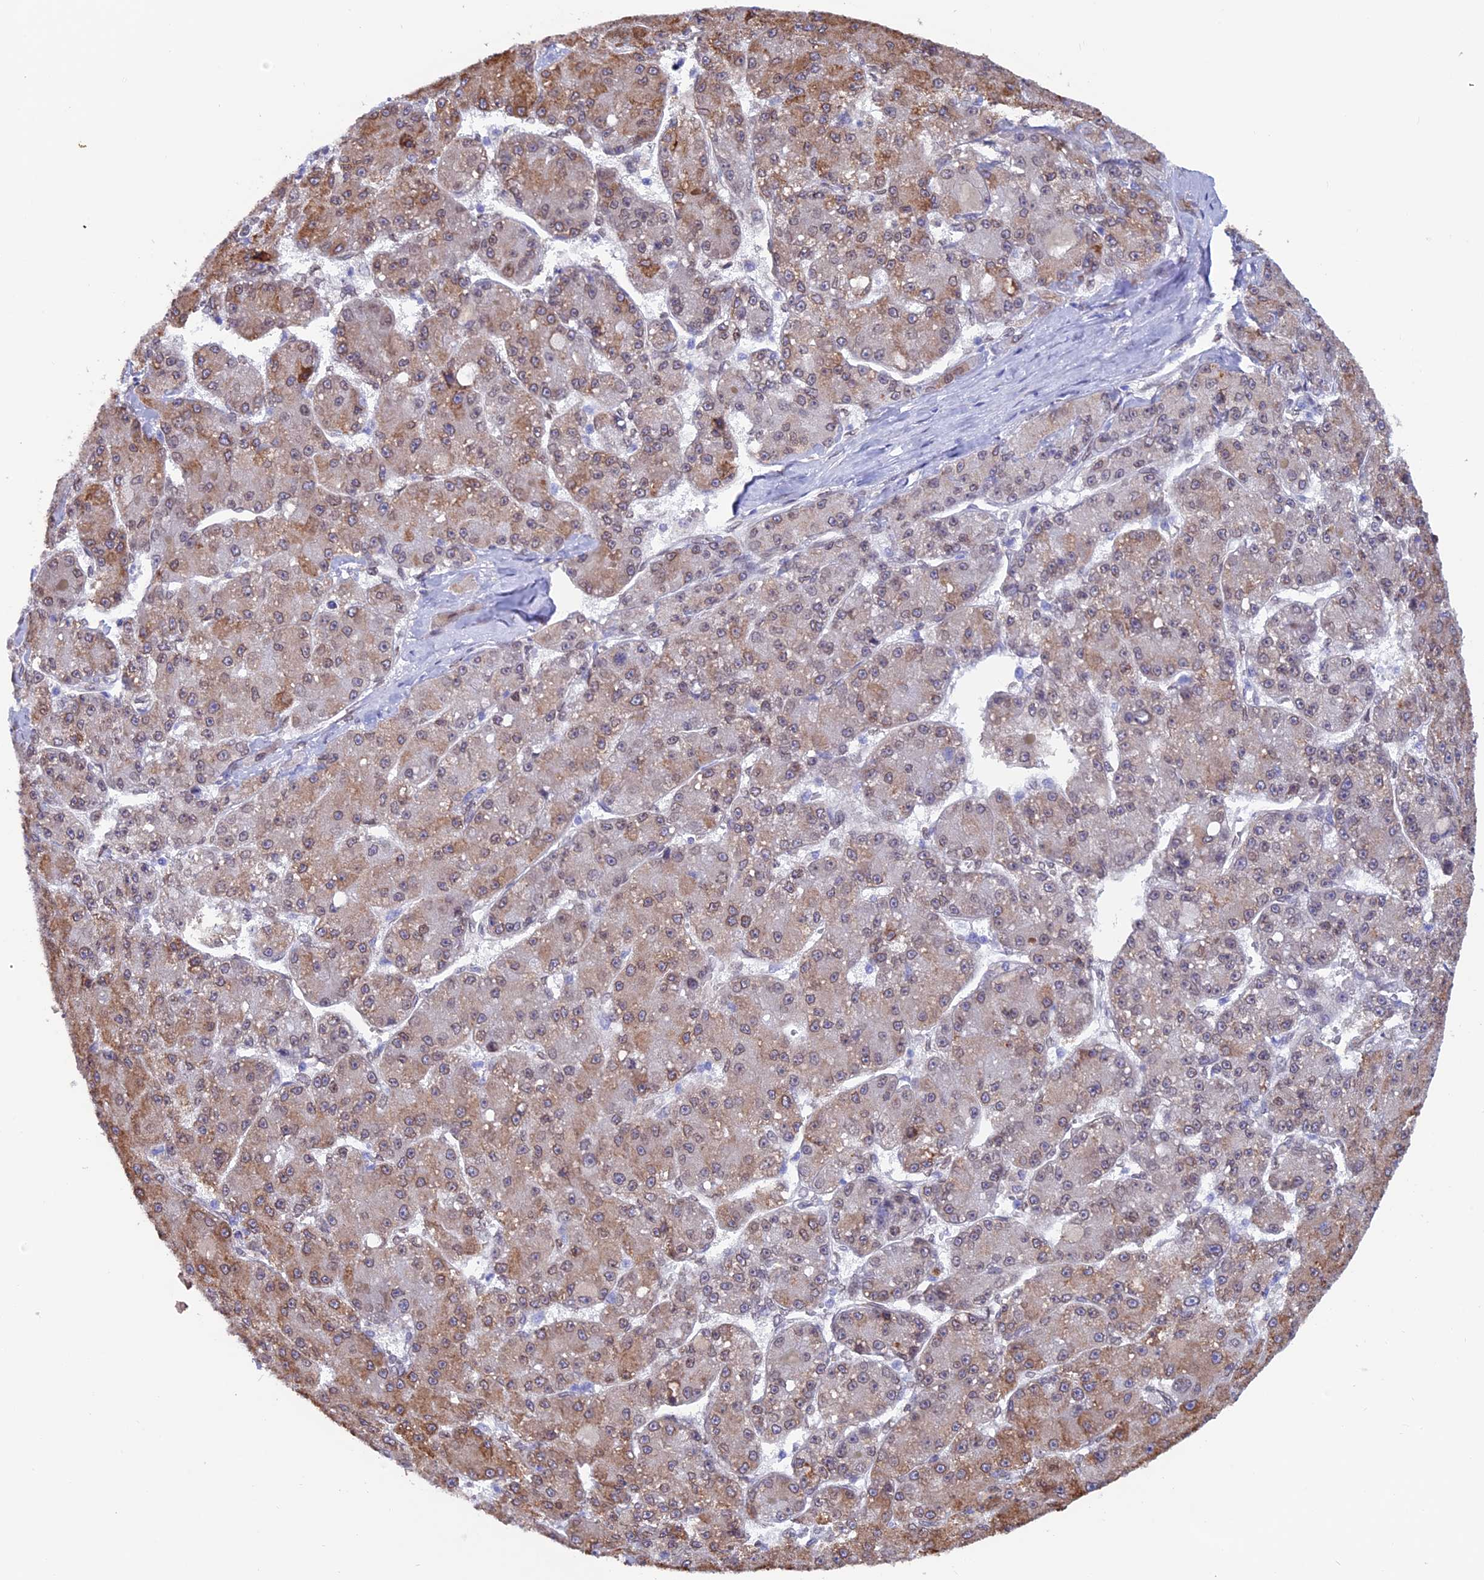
{"staining": {"intensity": "moderate", "quantity": "25%-75%", "location": "cytoplasmic/membranous,nuclear"}, "tissue": "liver cancer", "cell_type": "Tumor cells", "image_type": "cancer", "snomed": [{"axis": "morphology", "description": "Carcinoma, Hepatocellular, NOS"}, {"axis": "topography", "description": "Liver"}], "caption": "A high-resolution micrograph shows immunohistochemistry staining of hepatocellular carcinoma (liver), which reveals moderate cytoplasmic/membranous and nuclear staining in approximately 25%-75% of tumor cells. (DAB (3,3'-diaminobenzidine) IHC with brightfield microscopy, high magnification).", "gene": "TMPRSS7", "patient": {"sex": "male", "age": 67}}